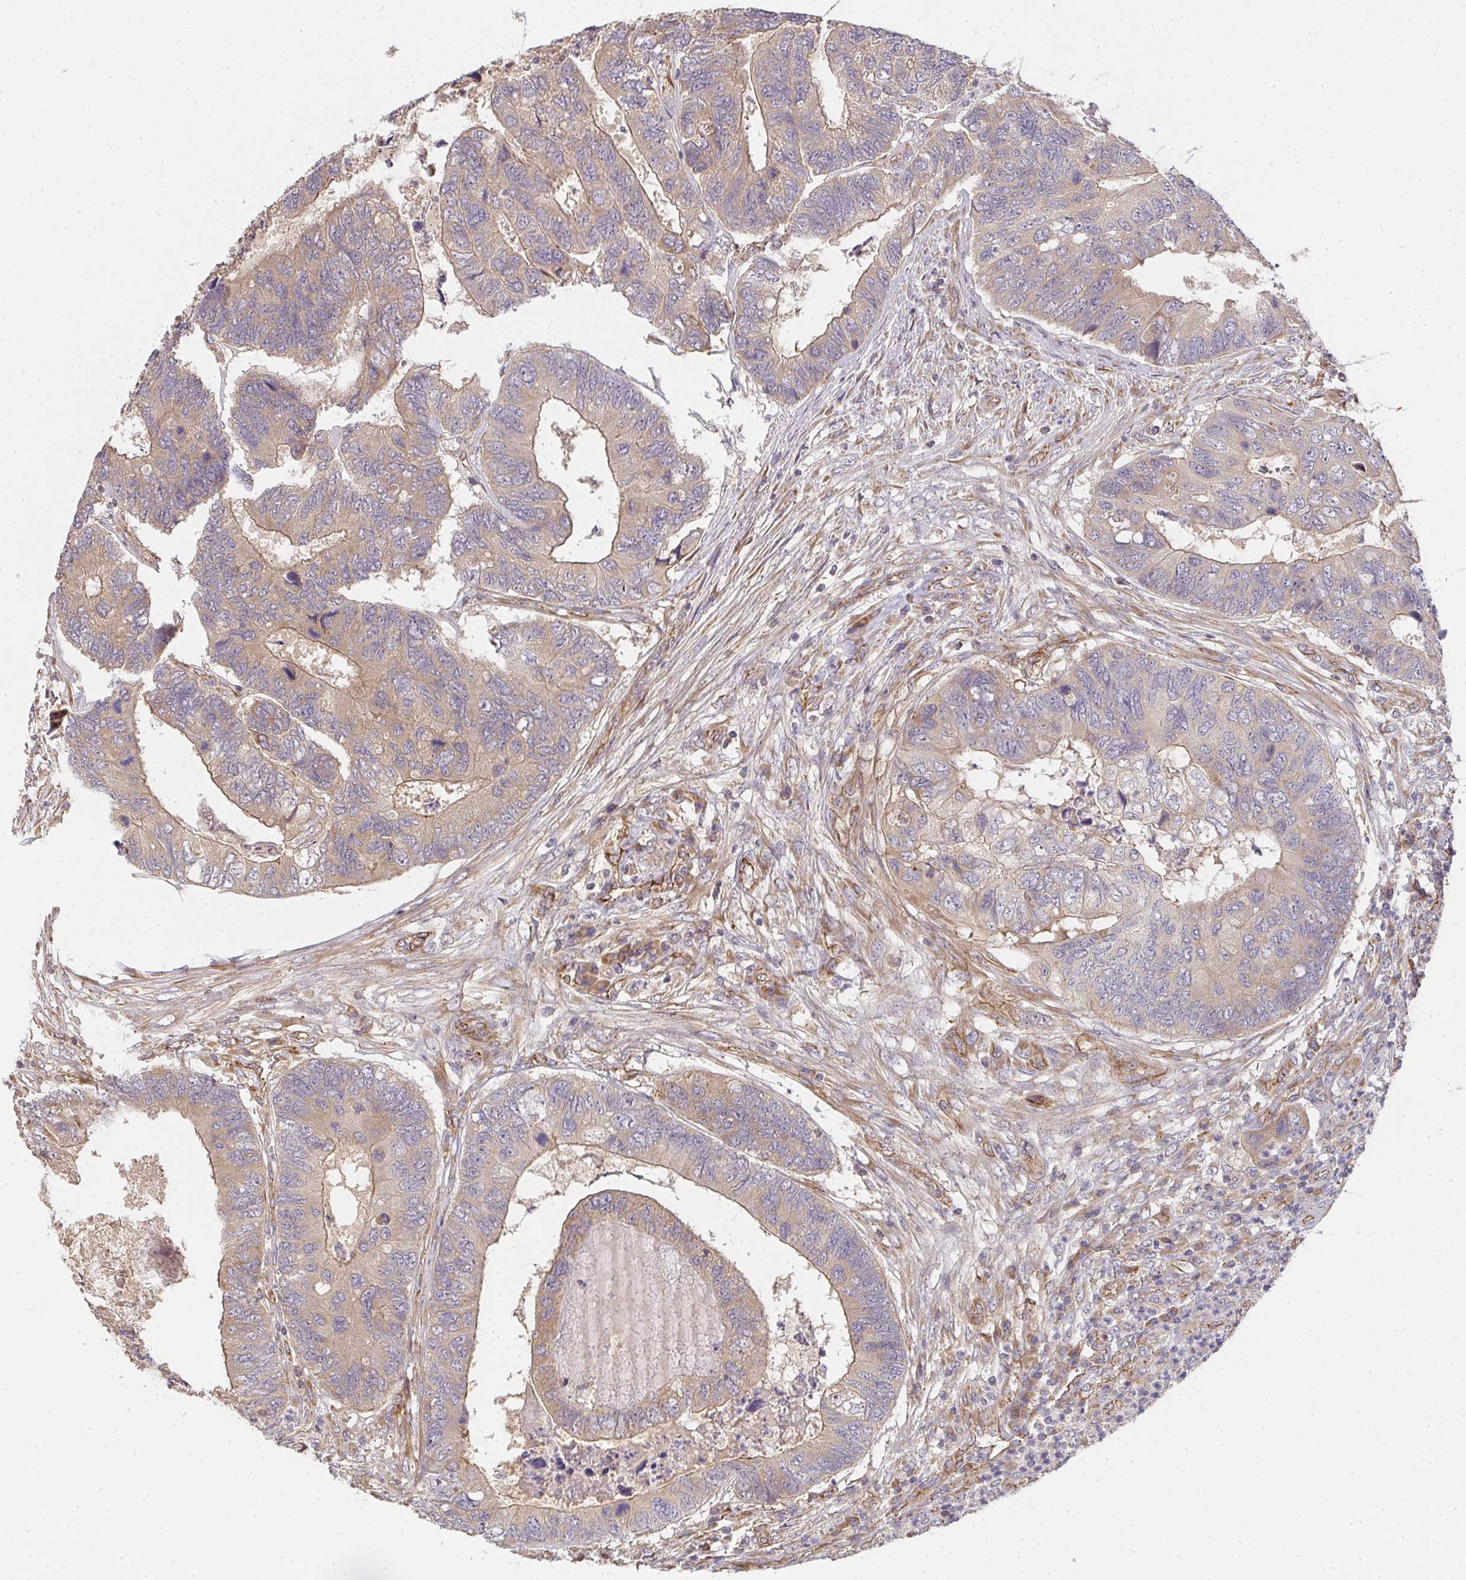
{"staining": {"intensity": "moderate", "quantity": ">75%", "location": "cytoplasmic/membranous"}, "tissue": "colorectal cancer", "cell_type": "Tumor cells", "image_type": "cancer", "snomed": [{"axis": "morphology", "description": "Adenocarcinoma, NOS"}, {"axis": "topography", "description": "Colon"}], "caption": "Immunohistochemical staining of adenocarcinoma (colorectal) exhibits medium levels of moderate cytoplasmic/membranous protein expression in approximately >75% of tumor cells.", "gene": "B4GALT6", "patient": {"sex": "female", "age": 67}}